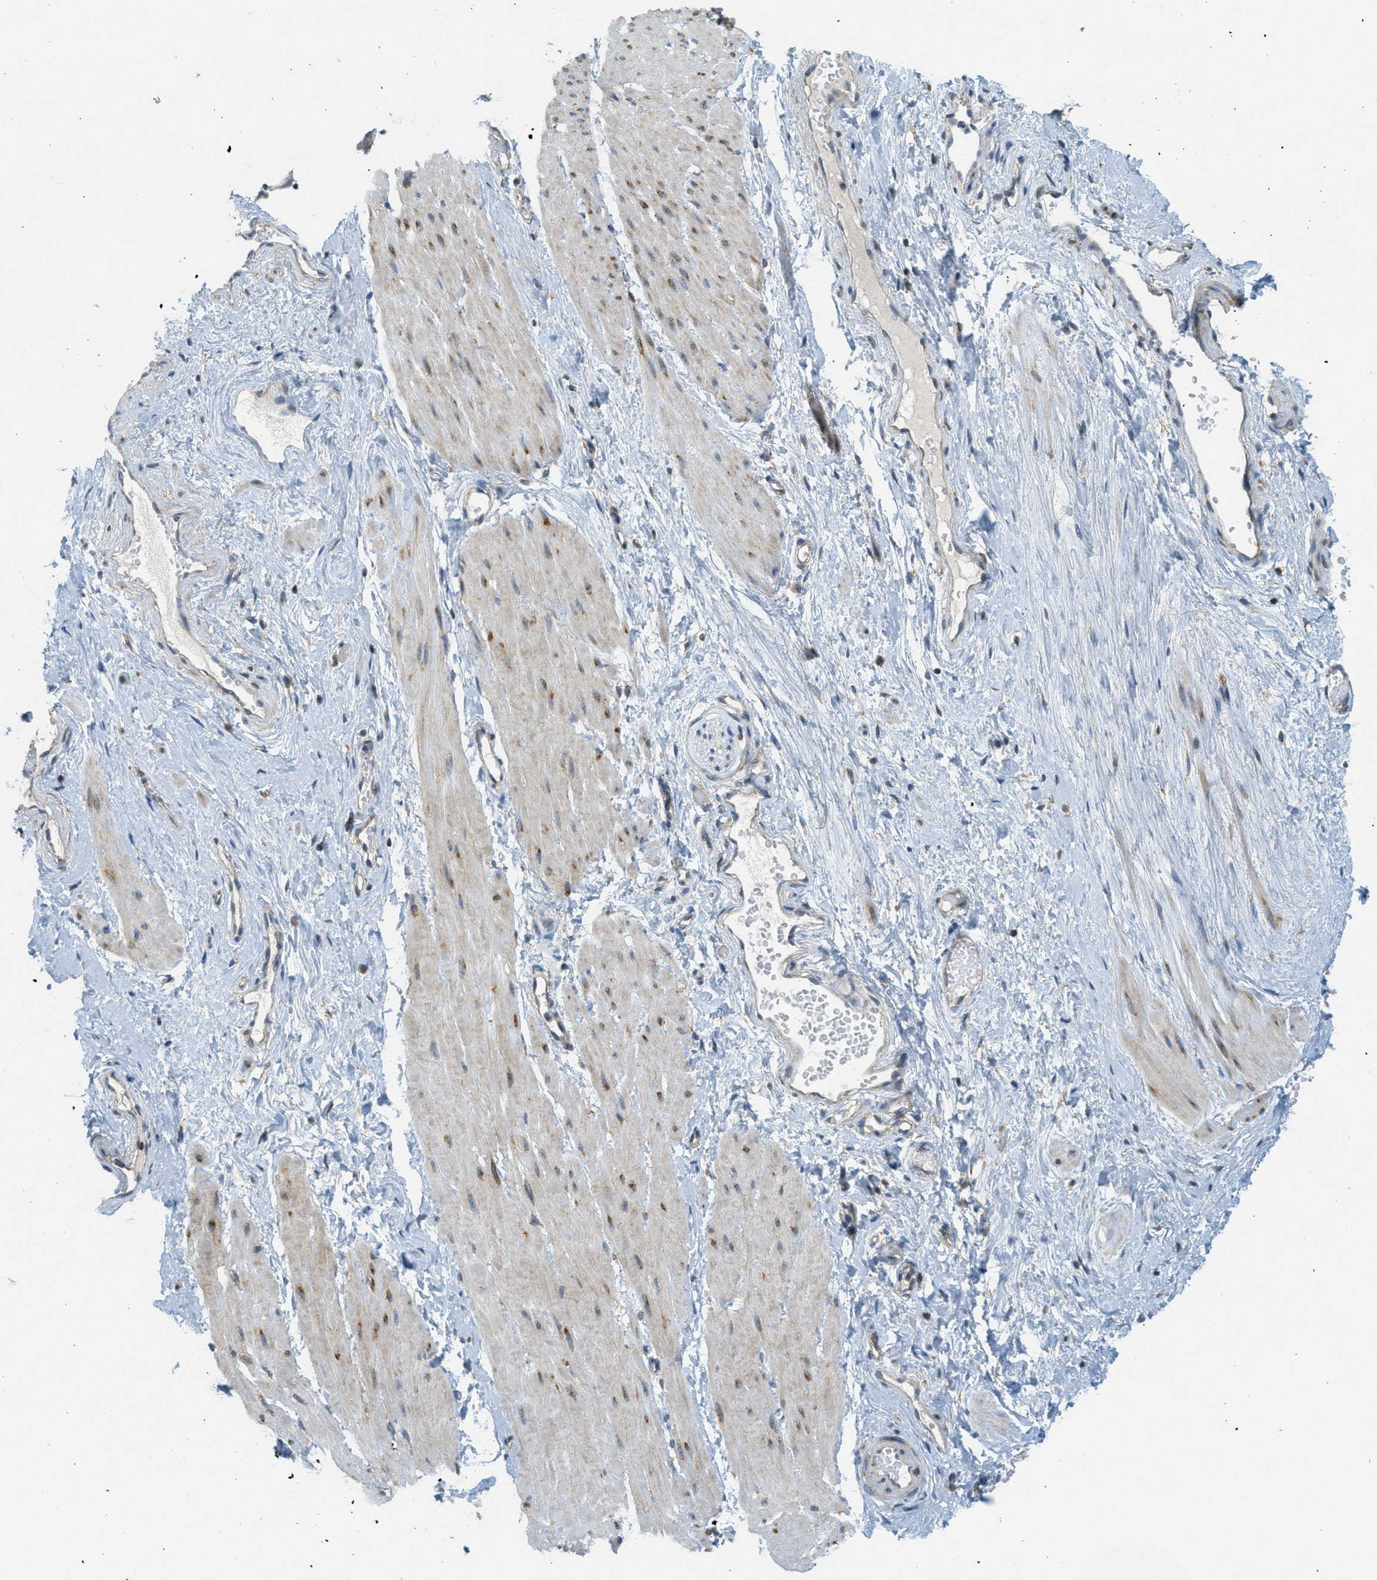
{"staining": {"intensity": "negative", "quantity": "none", "location": "none"}, "tissue": "adipose tissue", "cell_type": "Adipocytes", "image_type": "normal", "snomed": [{"axis": "morphology", "description": "Normal tissue, NOS"}, {"axis": "topography", "description": "Soft tissue"}, {"axis": "topography", "description": "Vascular tissue"}], "caption": "Micrograph shows no protein expression in adipocytes of normal adipose tissue.", "gene": "ABCF1", "patient": {"sex": "female", "age": 35}}